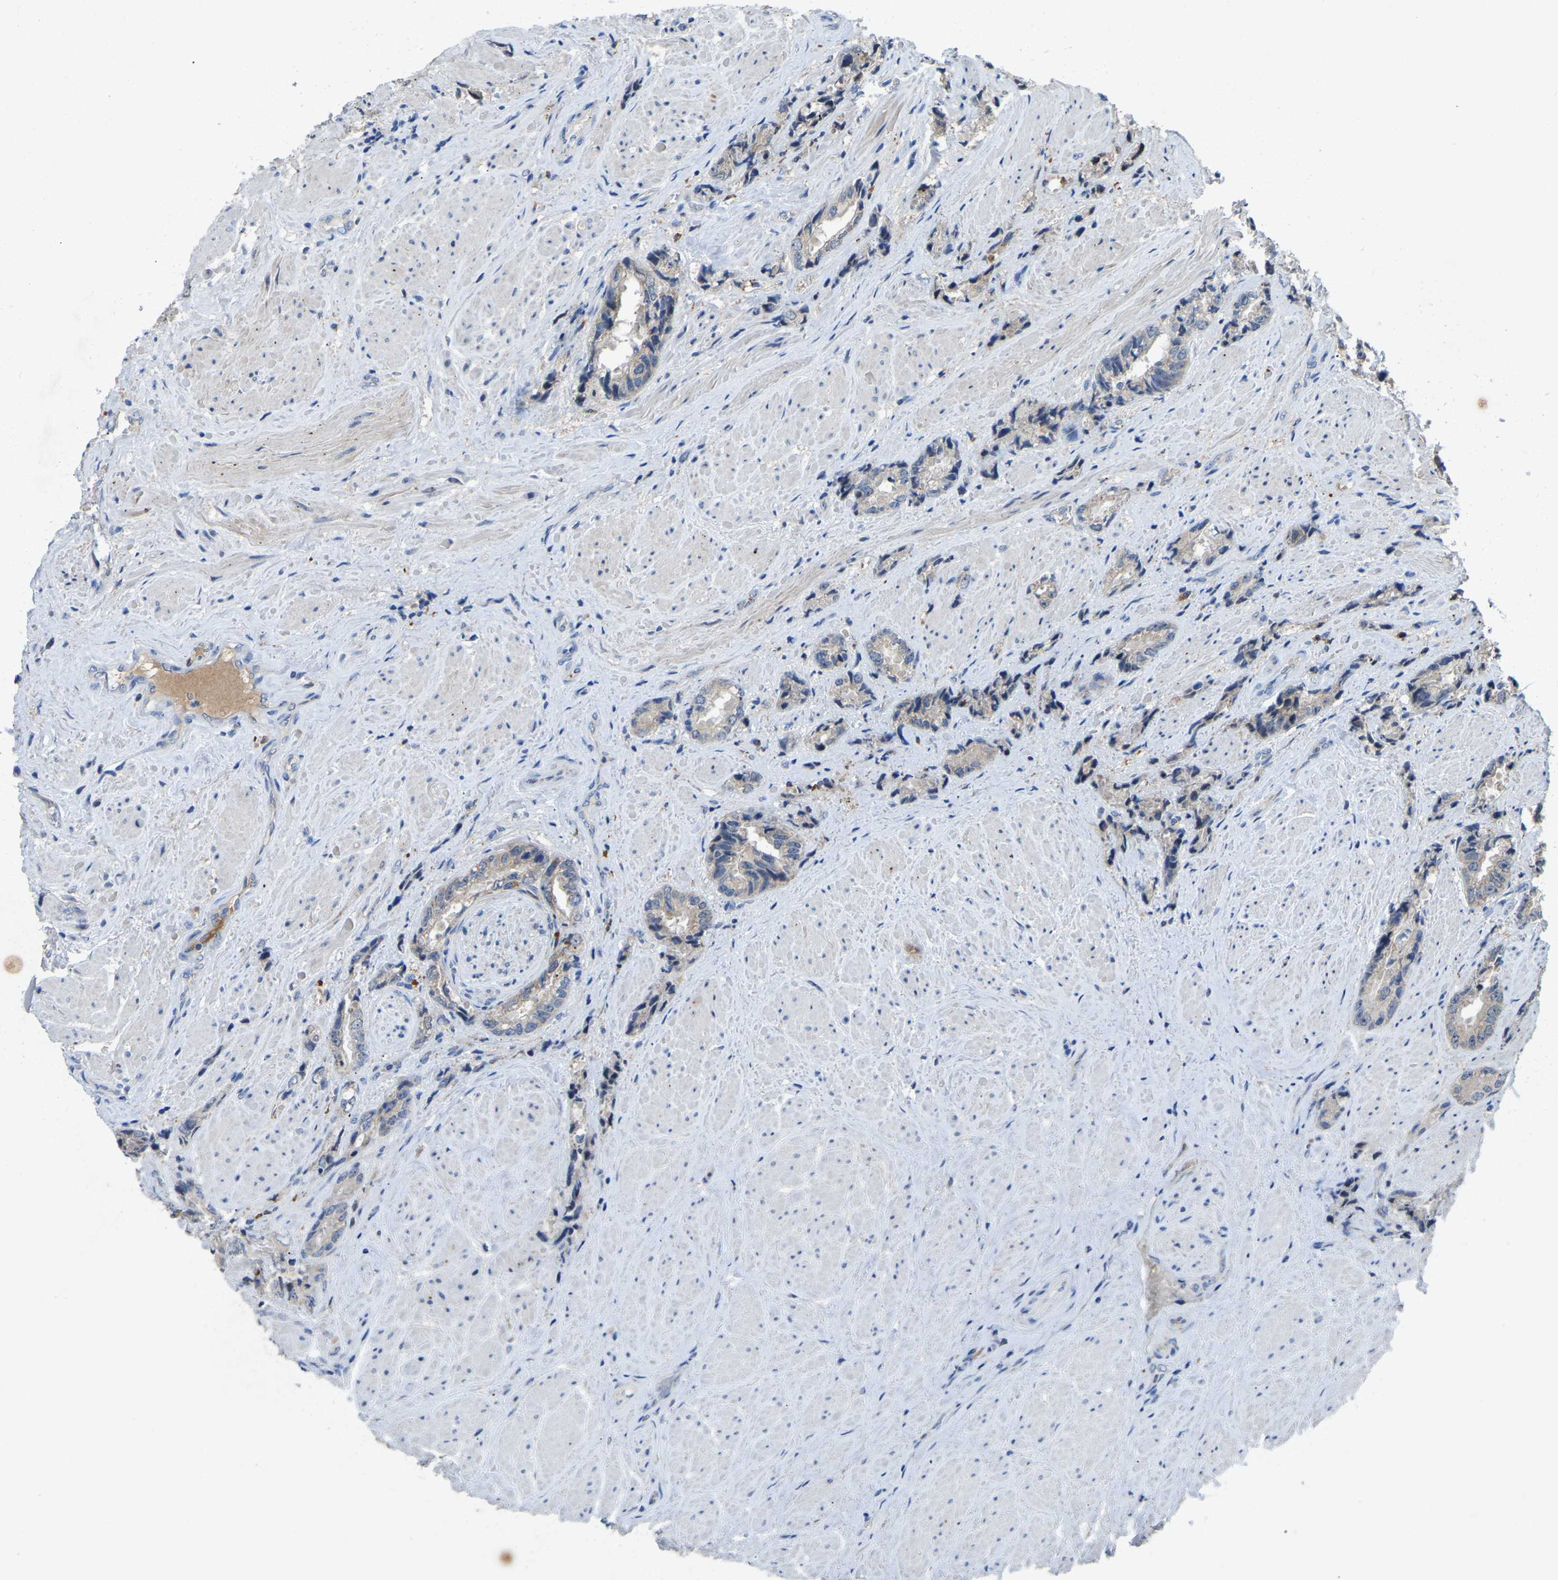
{"staining": {"intensity": "negative", "quantity": "none", "location": "none"}, "tissue": "prostate cancer", "cell_type": "Tumor cells", "image_type": "cancer", "snomed": [{"axis": "morphology", "description": "Adenocarcinoma, High grade"}, {"axis": "topography", "description": "Prostate"}], "caption": "Immunohistochemistry of human high-grade adenocarcinoma (prostate) reveals no expression in tumor cells.", "gene": "FHIT", "patient": {"sex": "male", "age": 61}}